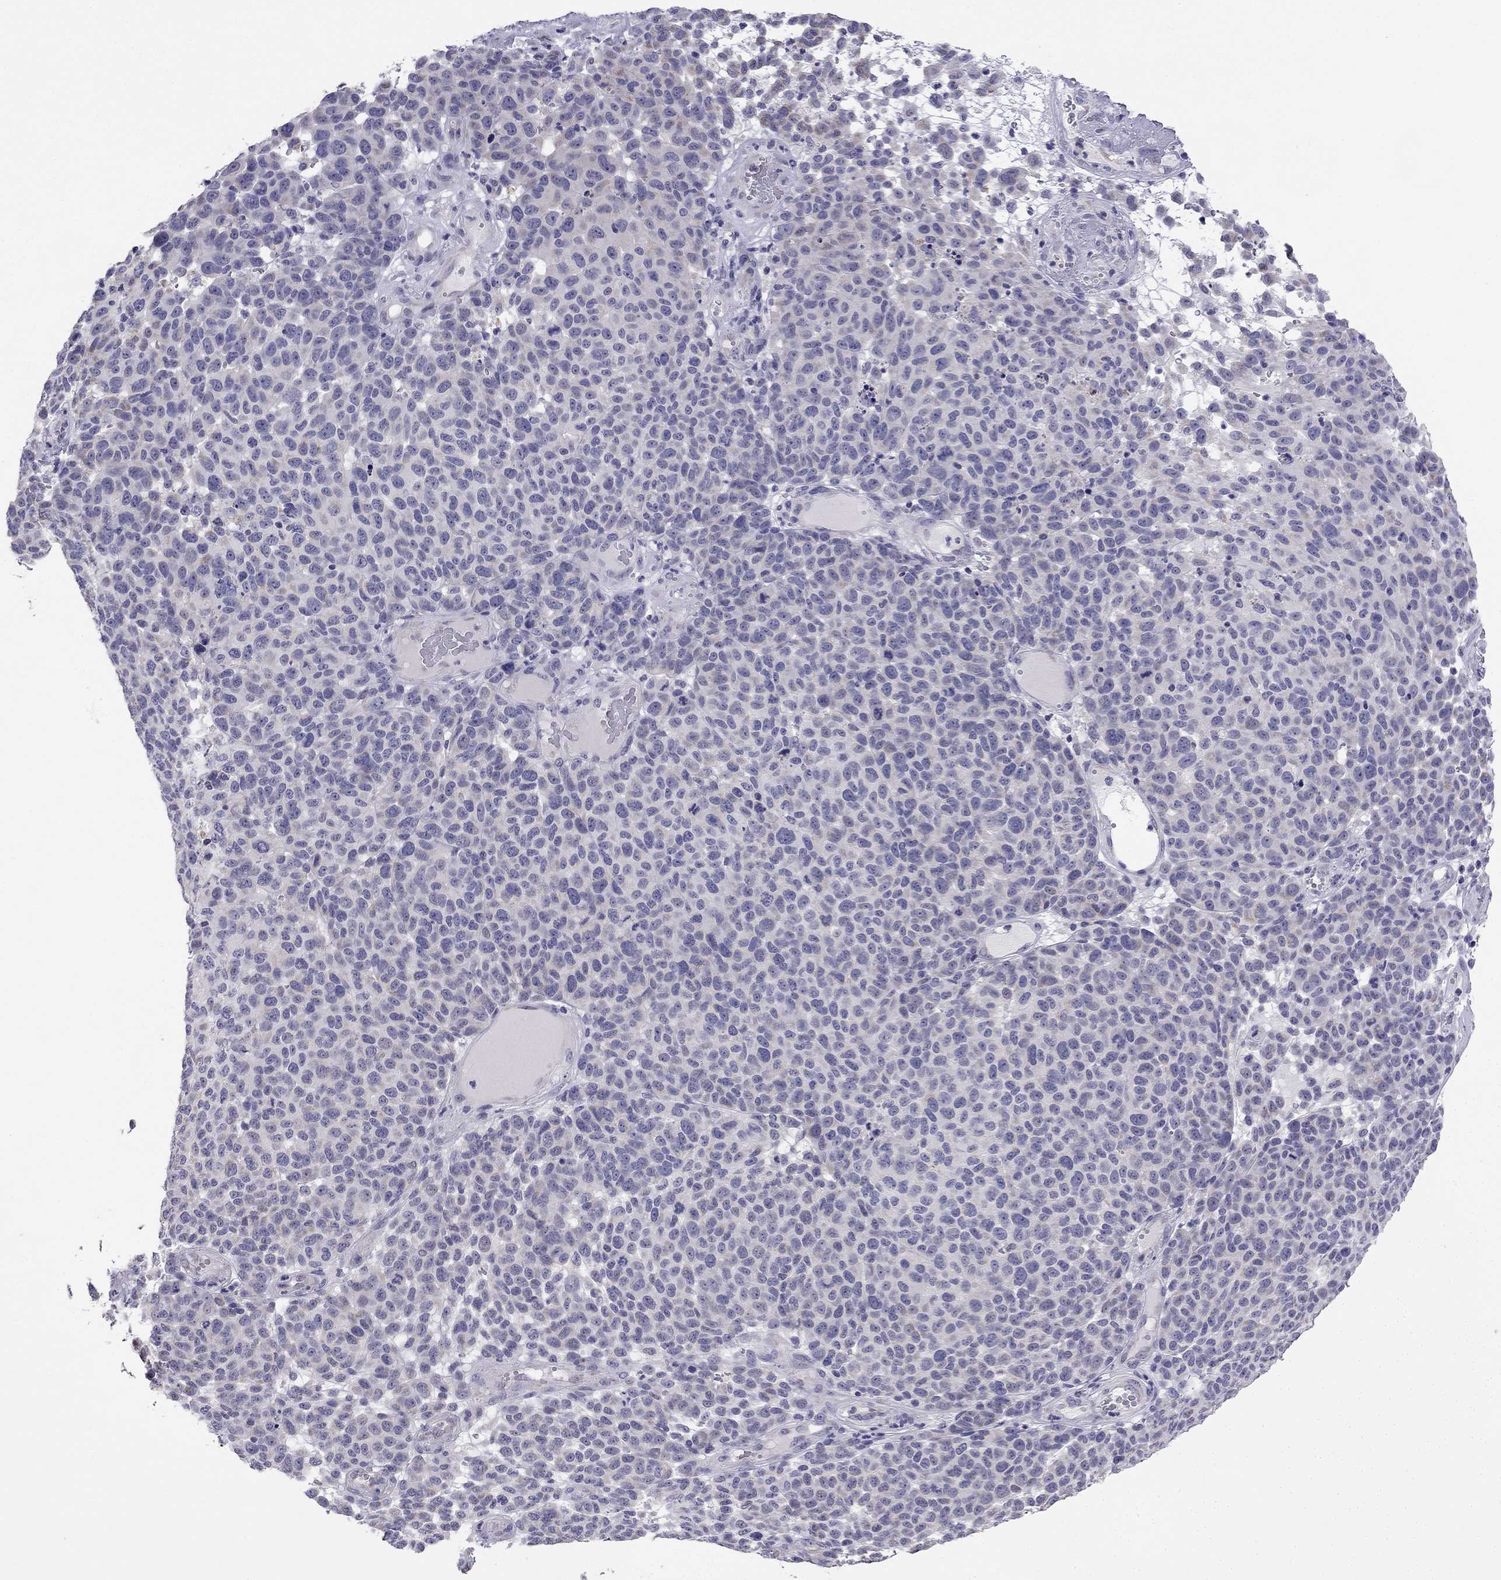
{"staining": {"intensity": "negative", "quantity": "none", "location": "none"}, "tissue": "melanoma", "cell_type": "Tumor cells", "image_type": "cancer", "snomed": [{"axis": "morphology", "description": "Malignant melanoma, NOS"}, {"axis": "topography", "description": "Skin"}], "caption": "IHC histopathology image of neoplastic tissue: human melanoma stained with DAB (3,3'-diaminobenzidine) demonstrates no significant protein positivity in tumor cells.", "gene": "C5orf49", "patient": {"sex": "male", "age": 59}}